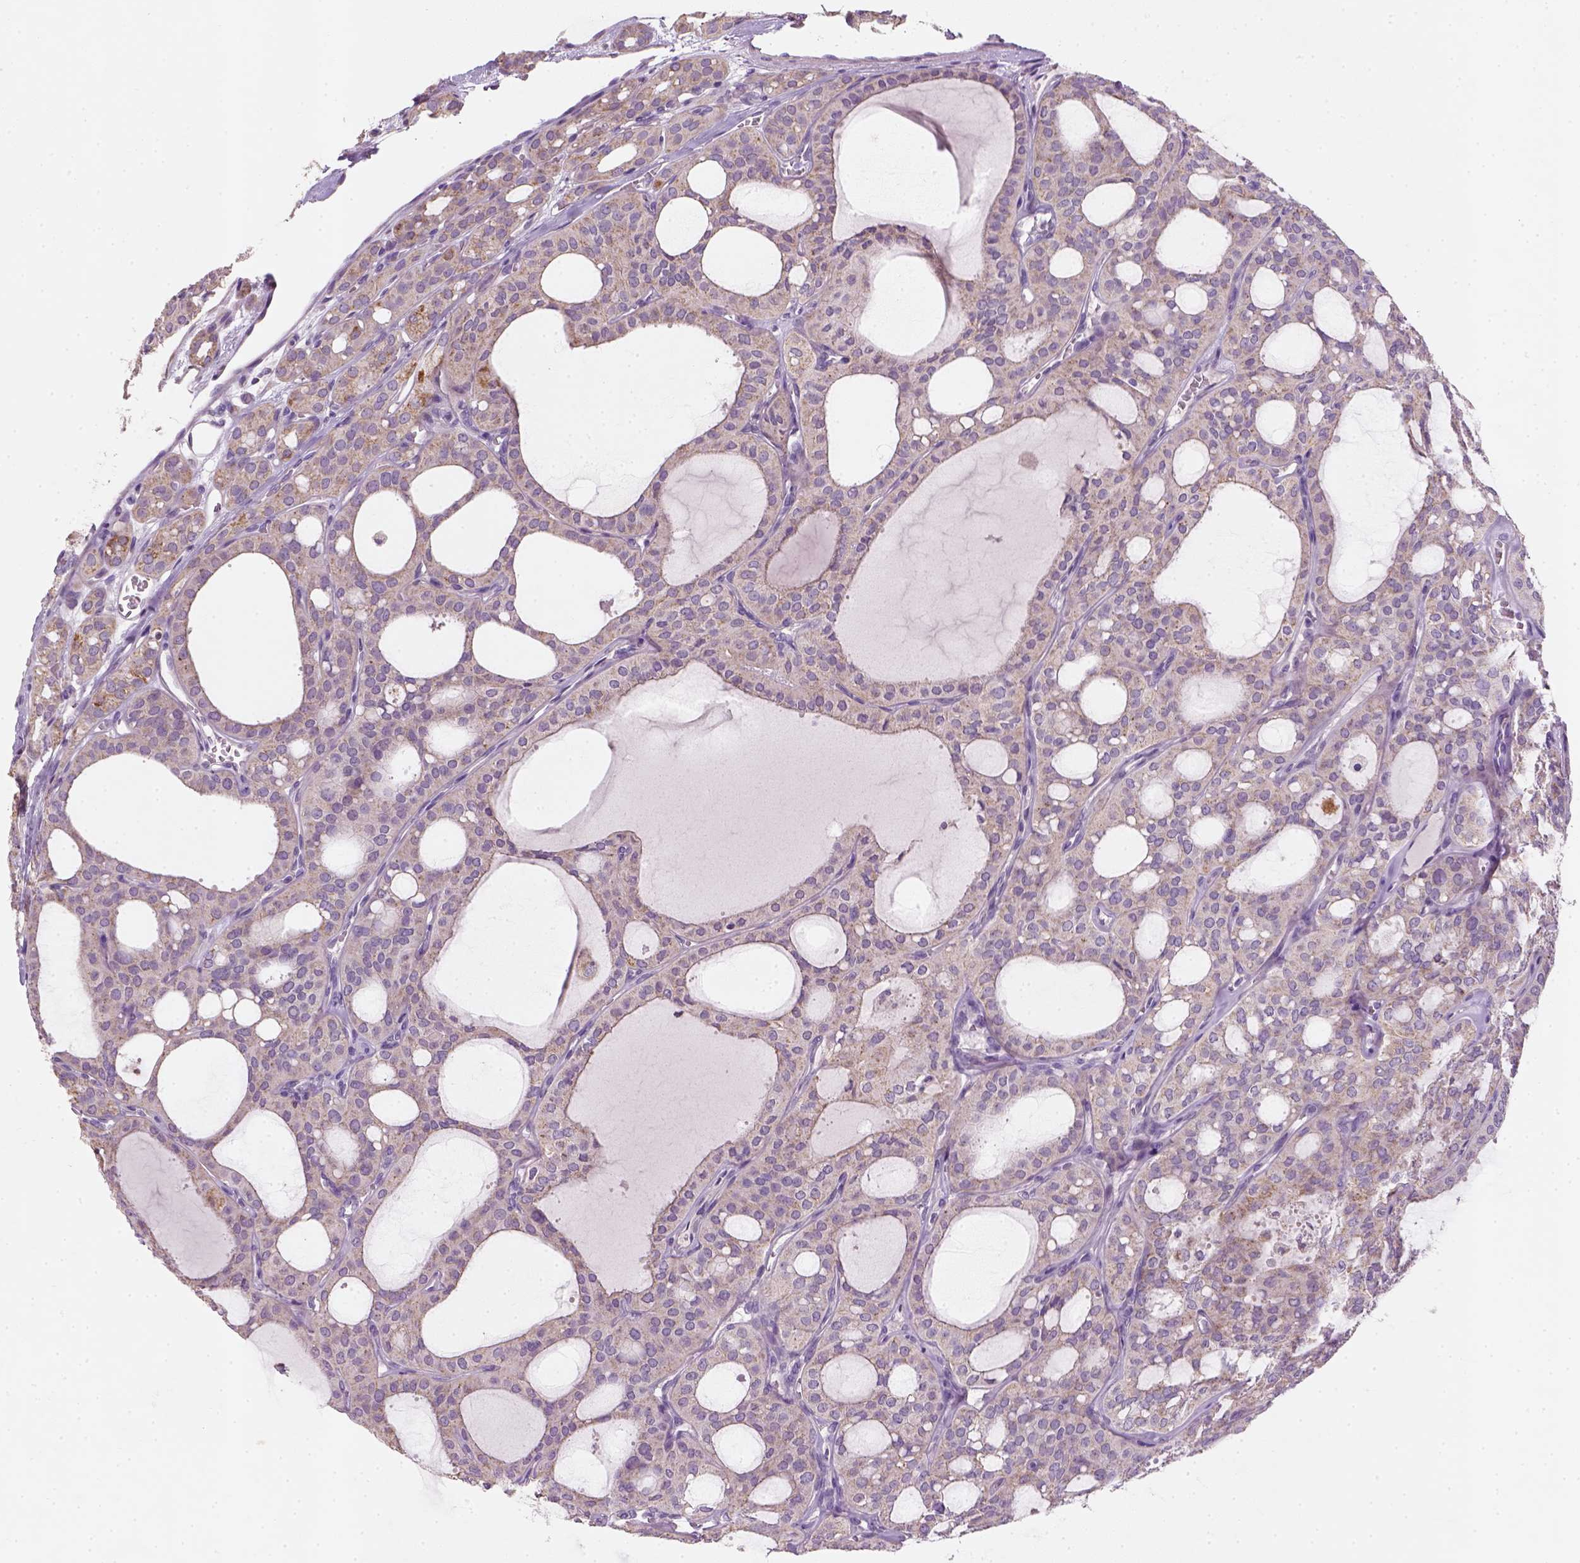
{"staining": {"intensity": "weak", "quantity": ">75%", "location": "cytoplasmic/membranous"}, "tissue": "thyroid cancer", "cell_type": "Tumor cells", "image_type": "cancer", "snomed": [{"axis": "morphology", "description": "Follicular adenoma carcinoma, NOS"}, {"axis": "topography", "description": "Thyroid gland"}], "caption": "Protein staining reveals weak cytoplasmic/membranous expression in about >75% of tumor cells in thyroid cancer.", "gene": "NUDT6", "patient": {"sex": "male", "age": 75}}